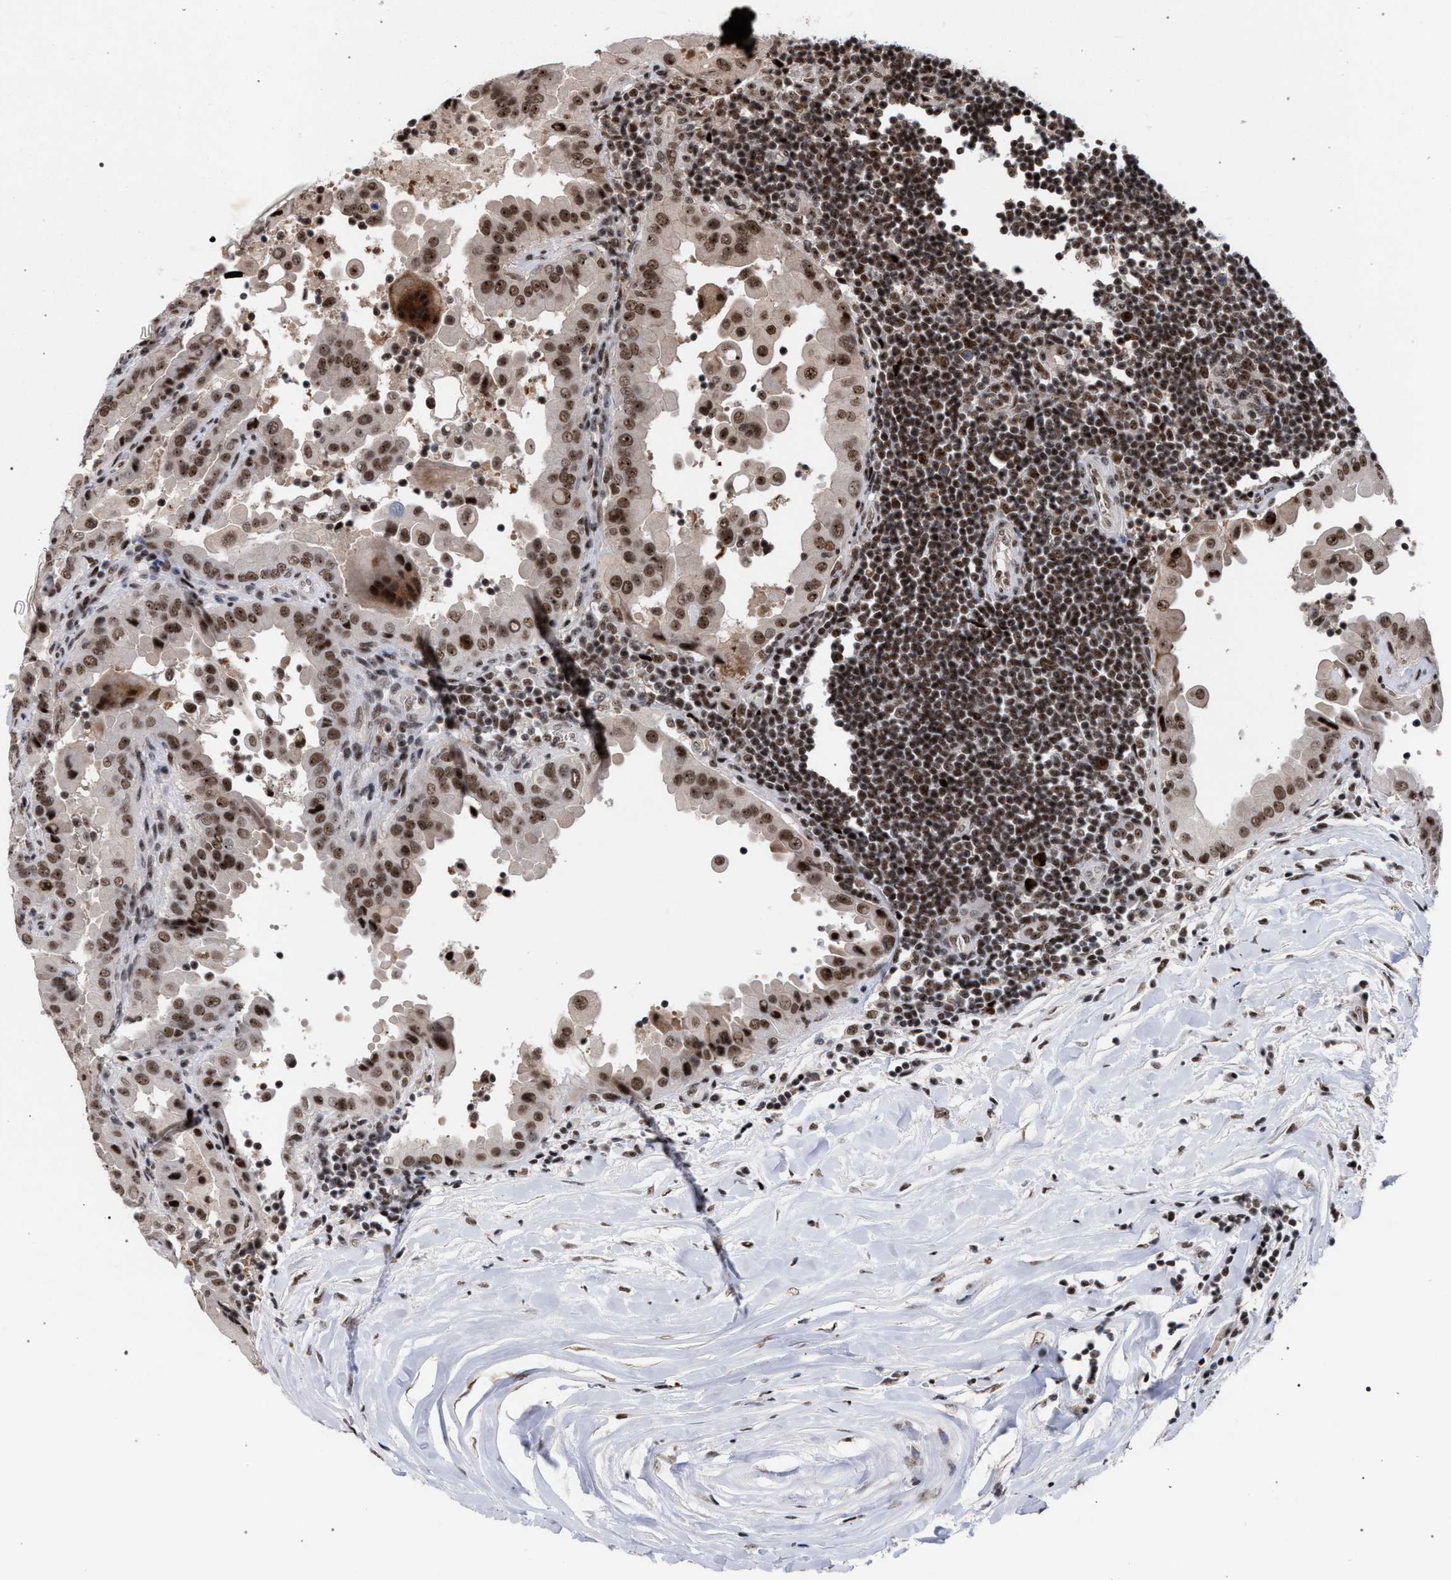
{"staining": {"intensity": "moderate", "quantity": ">75%", "location": "nuclear"}, "tissue": "thyroid cancer", "cell_type": "Tumor cells", "image_type": "cancer", "snomed": [{"axis": "morphology", "description": "Papillary adenocarcinoma, NOS"}, {"axis": "topography", "description": "Thyroid gland"}], "caption": "Brown immunohistochemical staining in thyroid cancer (papillary adenocarcinoma) shows moderate nuclear positivity in about >75% of tumor cells.", "gene": "SCAF4", "patient": {"sex": "male", "age": 33}}